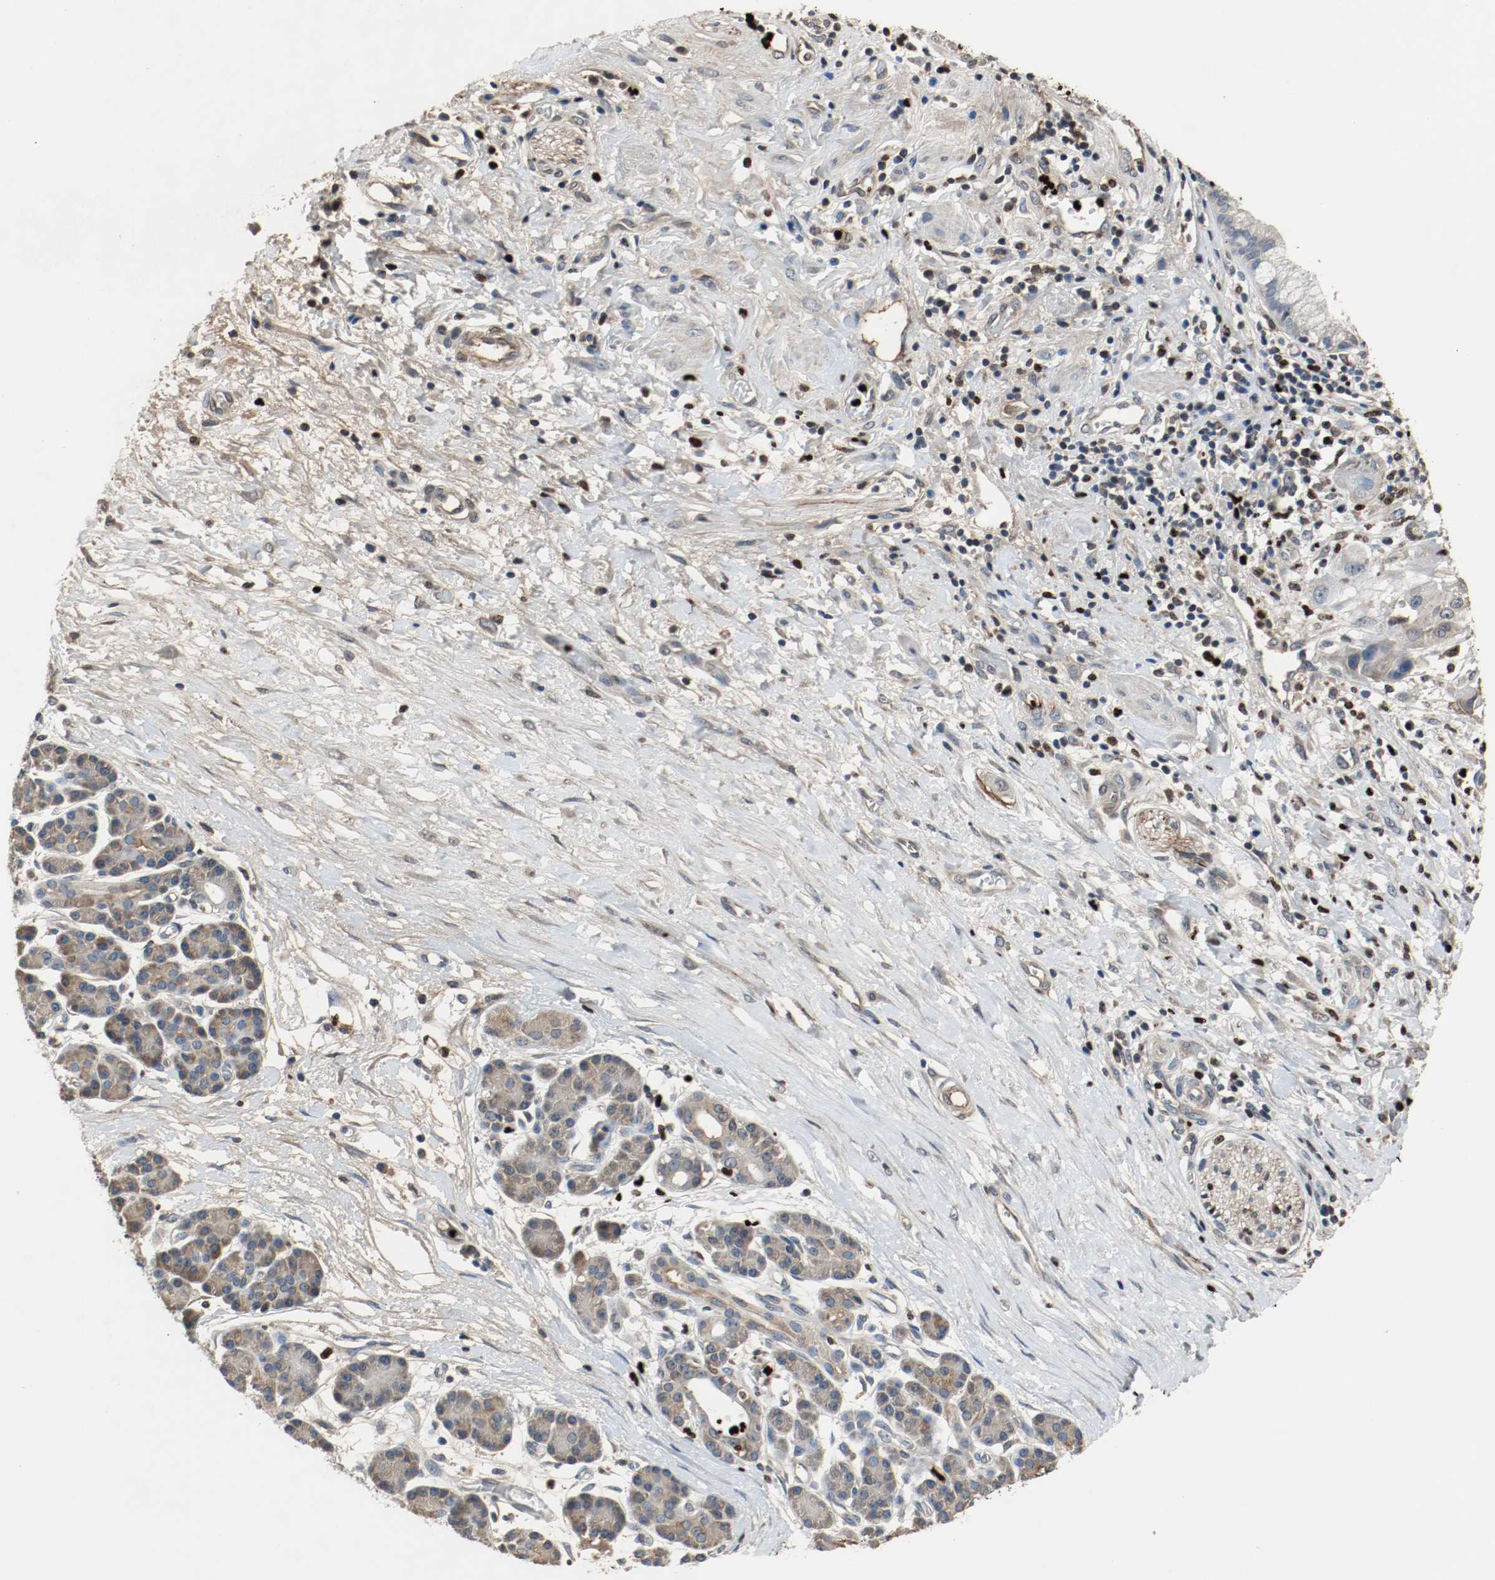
{"staining": {"intensity": "weak", "quantity": "25%-75%", "location": "cytoplasmic/membranous"}, "tissue": "pancreatic cancer", "cell_type": "Tumor cells", "image_type": "cancer", "snomed": [{"axis": "morphology", "description": "Adenocarcinoma, NOS"}, {"axis": "topography", "description": "Pancreas"}], "caption": "There is low levels of weak cytoplasmic/membranous staining in tumor cells of pancreatic cancer, as demonstrated by immunohistochemical staining (brown color).", "gene": "BLK", "patient": {"sex": "female", "age": 60}}